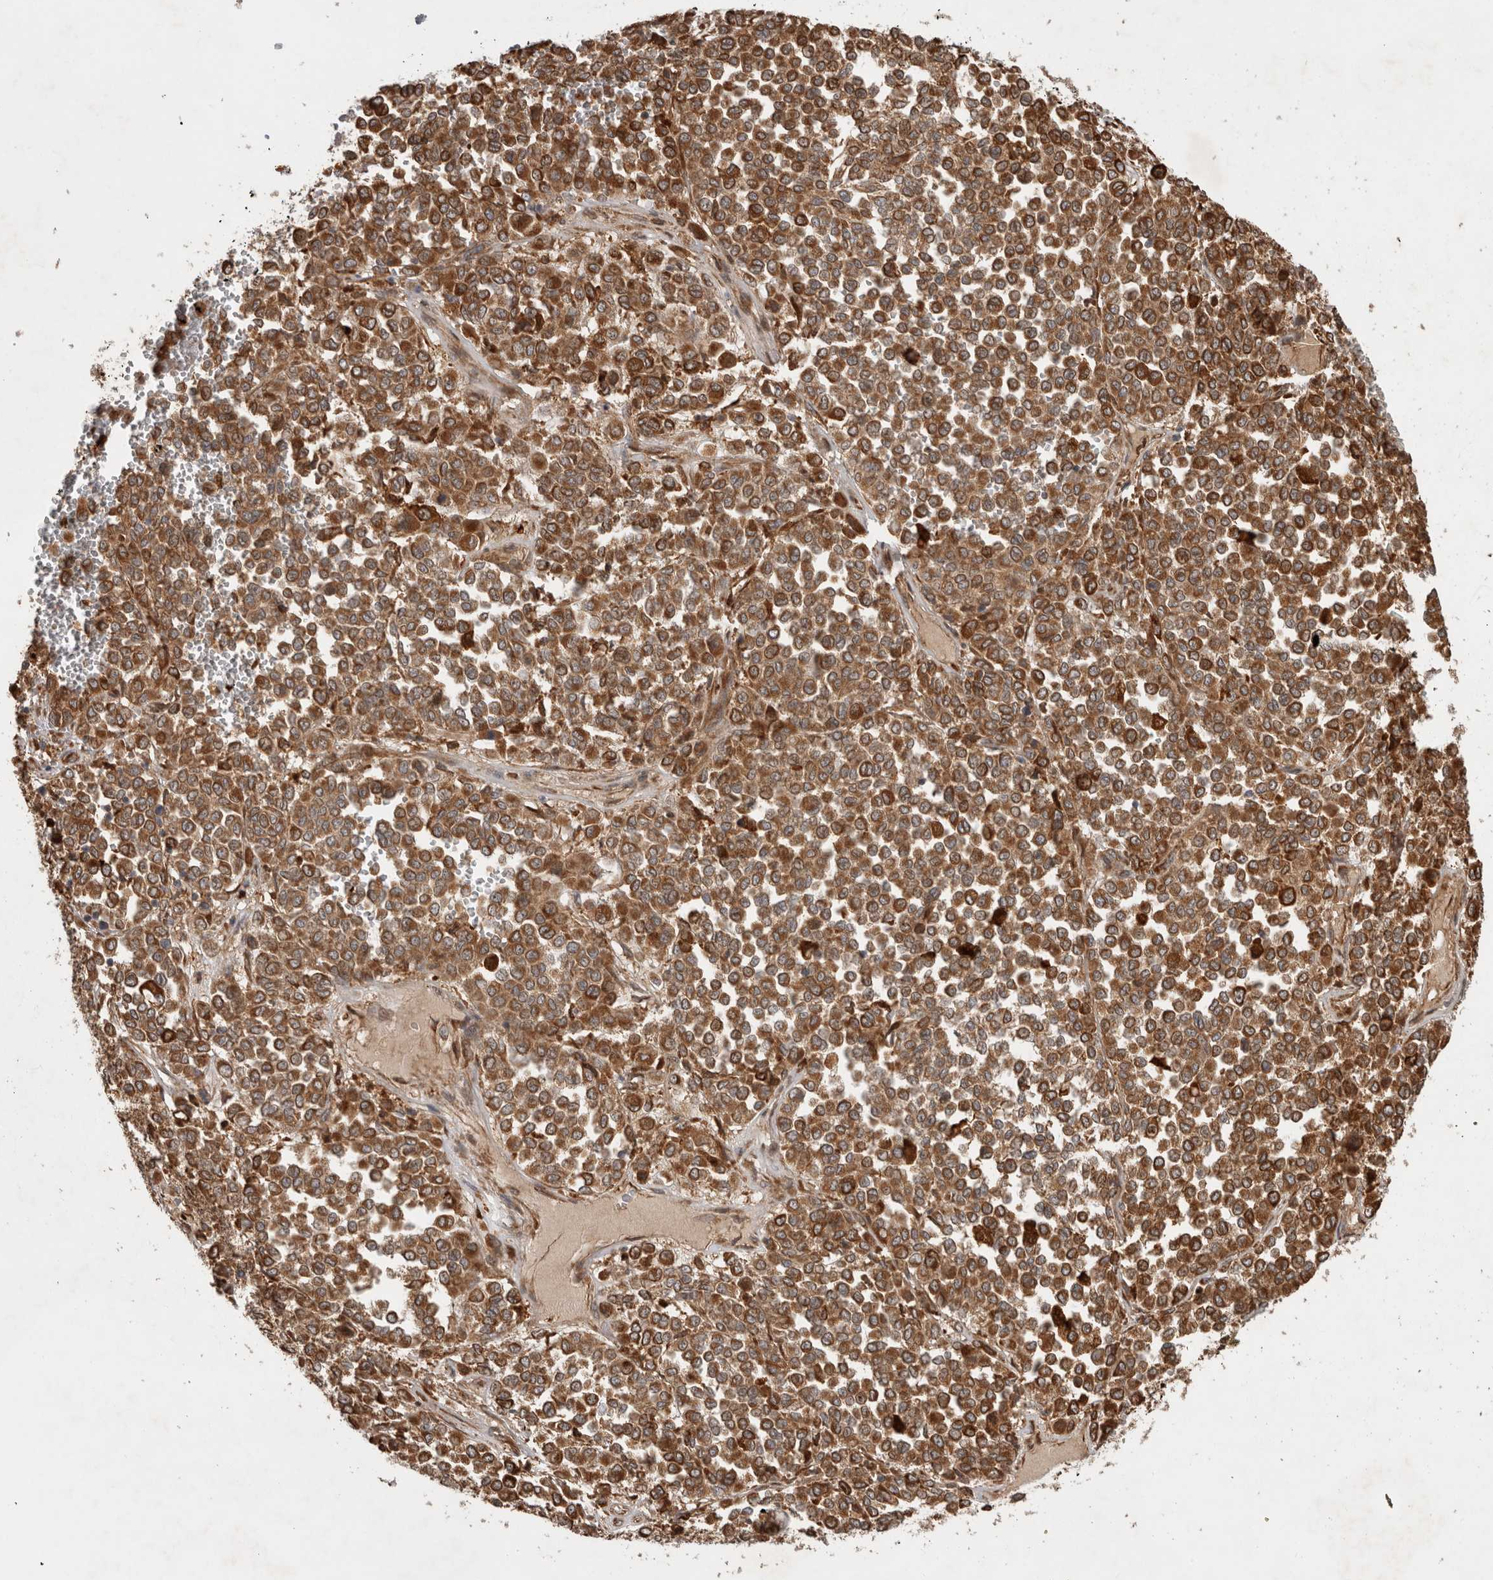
{"staining": {"intensity": "strong", "quantity": ">75%", "location": "cytoplasmic/membranous"}, "tissue": "melanoma", "cell_type": "Tumor cells", "image_type": "cancer", "snomed": [{"axis": "morphology", "description": "Malignant melanoma, Metastatic site"}, {"axis": "topography", "description": "Pancreas"}], "caption": "A histopathology image of melanoma stained for a protein shows strong cytoplasmic/membranous brown staining in tumor cells.", "gene": "TUBD1", "patient": {"sex": "female", "age": 30}}